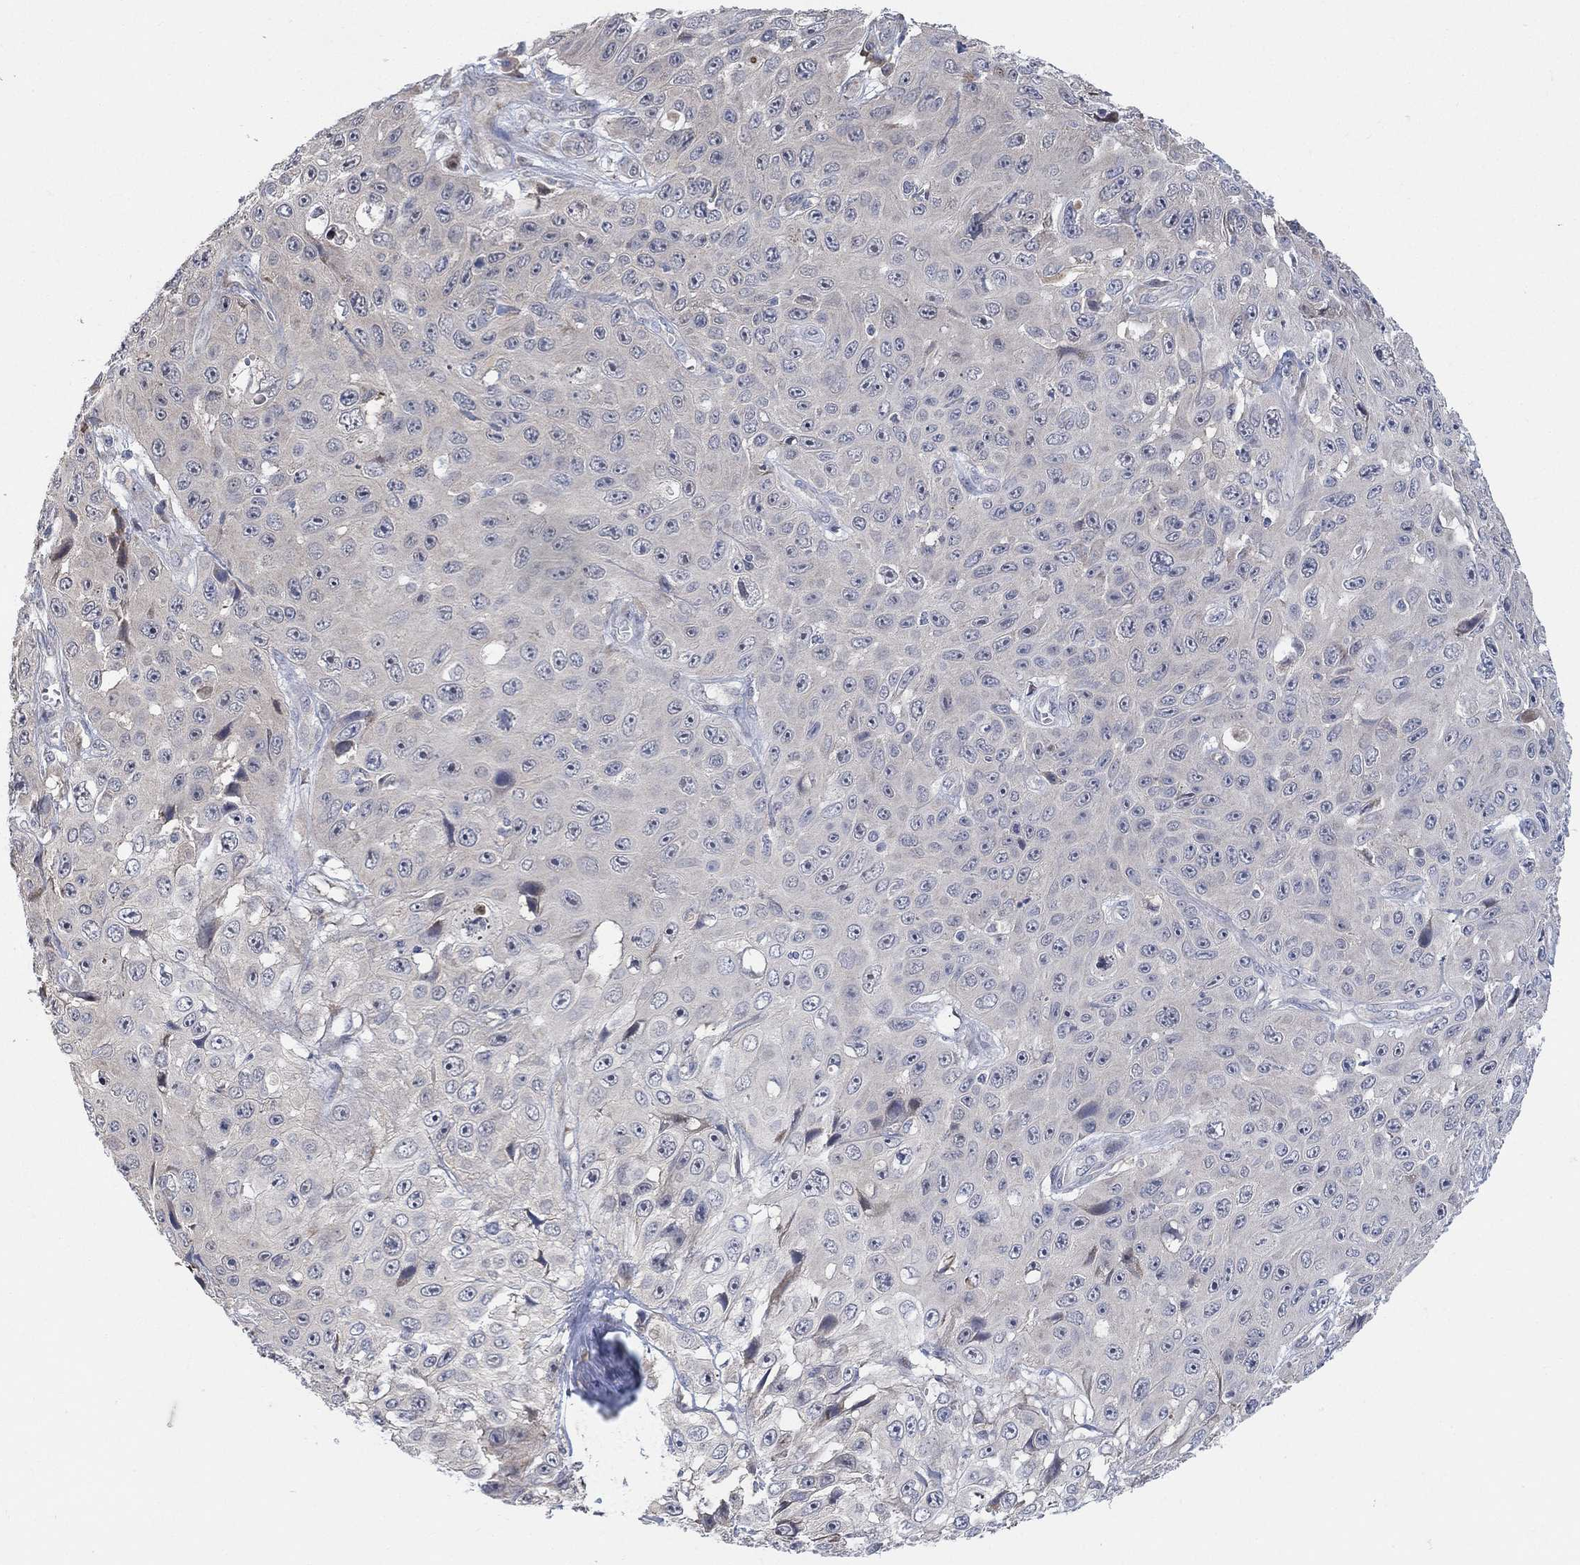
{"staining": {"intensity": "negative", "quantity": "none", "location": "none"}, "tissue": "skin cancer", "cell_type": "Tumor cells", "image_type": "cancer", "snomed": [{"axis": "morphology", "description": "Squamous cell carcinoma, NOS"}, {"axis": "topography", "description": "Skin"}], "caption": "High magnification brightfield microscopy of skin cancer (squamous cell carcinoma) stained with DAB (brown) and counterstained with hematoxylin (blue): tumor cells show no significant positivity. The staining is performed using DAB (3,3'-diaminobenzidine) brown chromogen with nuclei counter-stained in using hematoxylin.", "gene": "CNTF", "patient": {"sex": "male", "age": 82}}